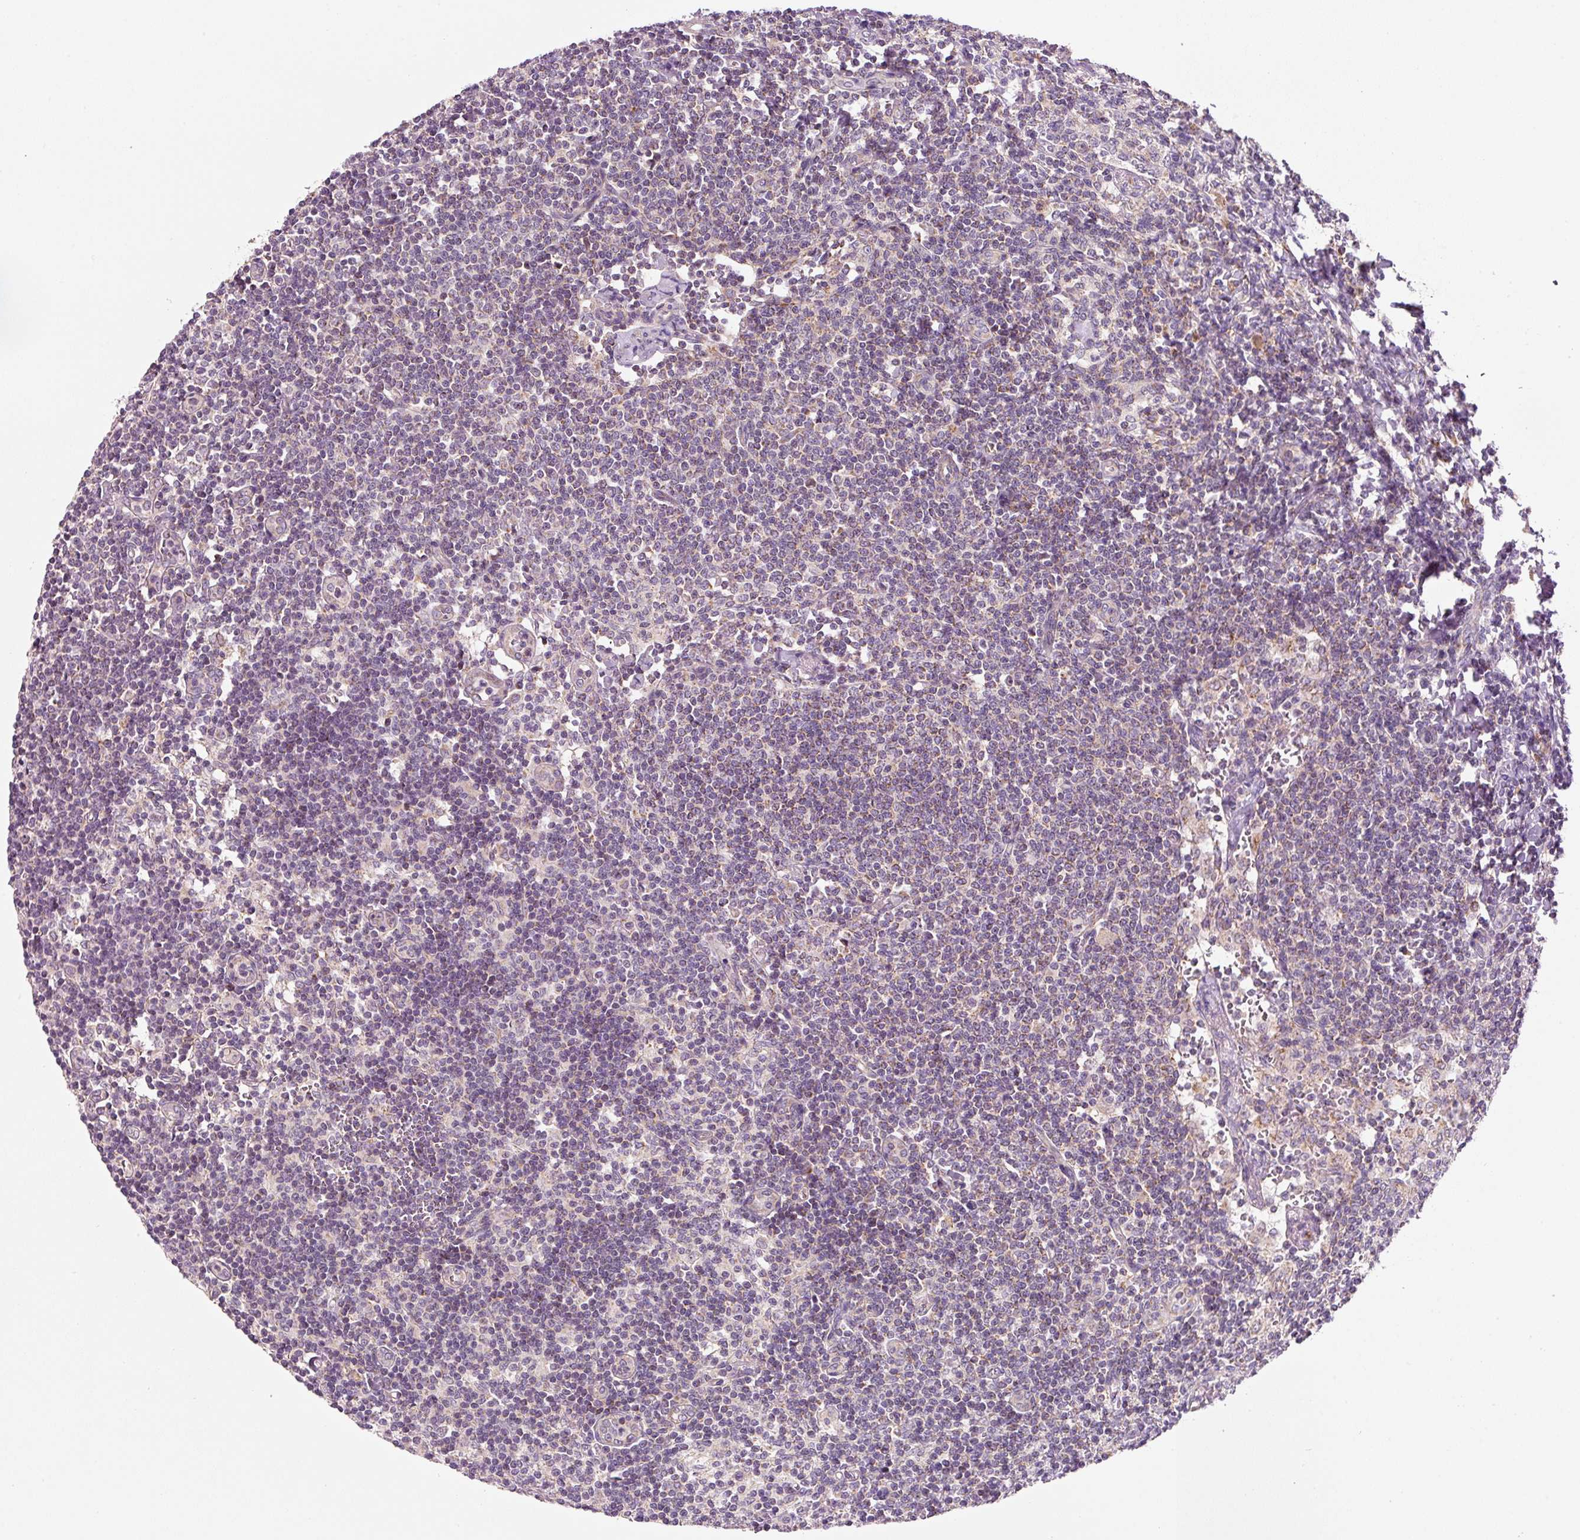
{"staining": {"intensity": "negative", "quantity": "none", "location": "none"}, "tissue": "lymph node", "cell_type": "Germinal center cells", "image_type": "normal", "snomed": [{"axis": "morphology", "description": "Normal tissue, NOS"}, {"axis": "topography", "description": "Lymph node"}], "caption": "A micrograph of lymph node stained for a protein exhibits no brown staining in germinal center cells. The staining is performed using DAB (3,3'-diaminobenzidine) brown chromogen with nuclei counter-stained in using hematoxylin.", "gene": "FAM78B", "patient": {"sex": "female", "age": 59}}